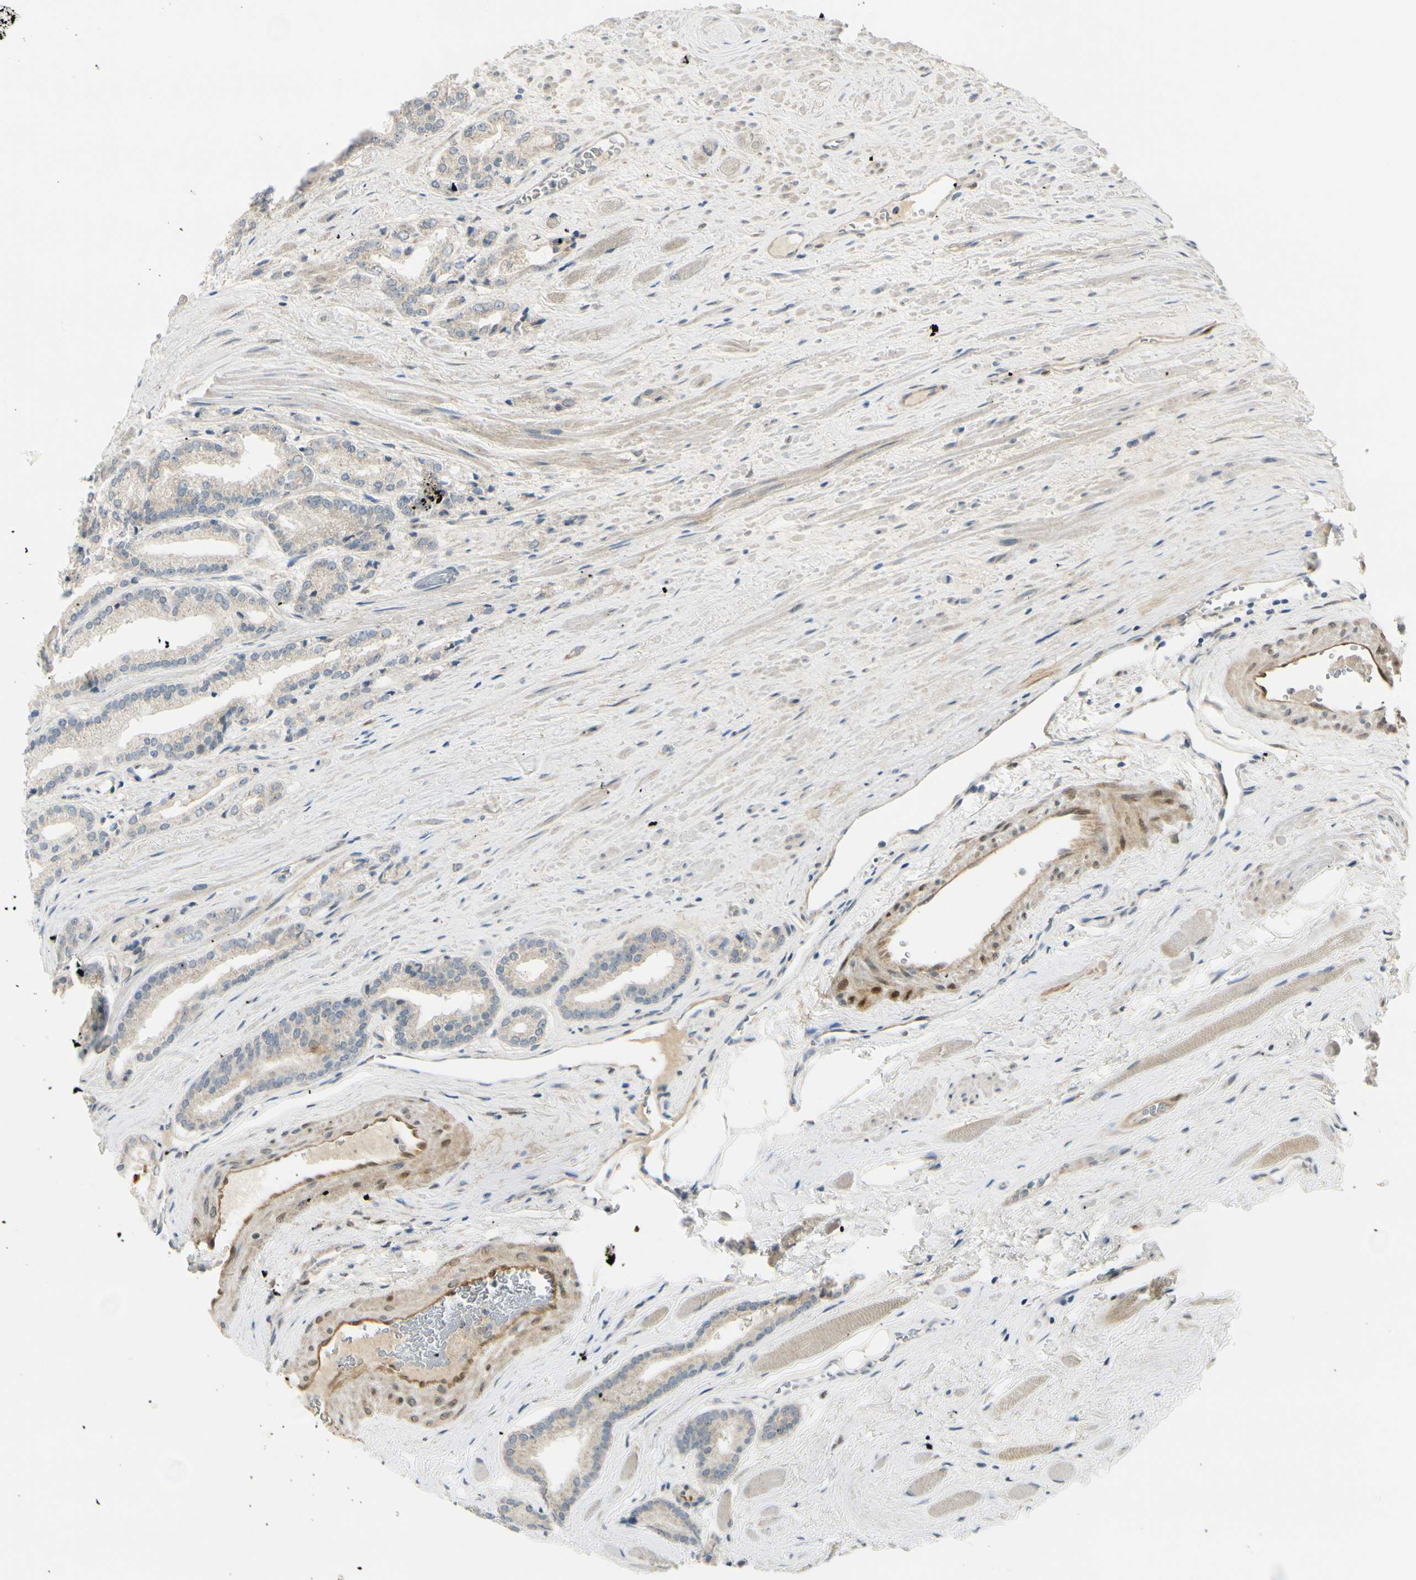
{"staining": {"intensity": "weak", "quantity": ">75%", "location": "cytoplasmic/membranous"}, "tissue": "prostate cancer", "cell_type": "Tumor cells", "image_type": "cancer", "snomed": [{"axis": "morphology", "description": "Adenocarcinoma, Low grade"}, {"axis": "topography", "description": "Prostate"}], "caption": "This is an image of immunohistochemistry staining of prostate low-grade adenocarcinoma, which shows weak expression in the cytoplasmic/membranous of tumor cells.", "gene": "FHL2", "patient": {"sex": "male", "age": 59}}